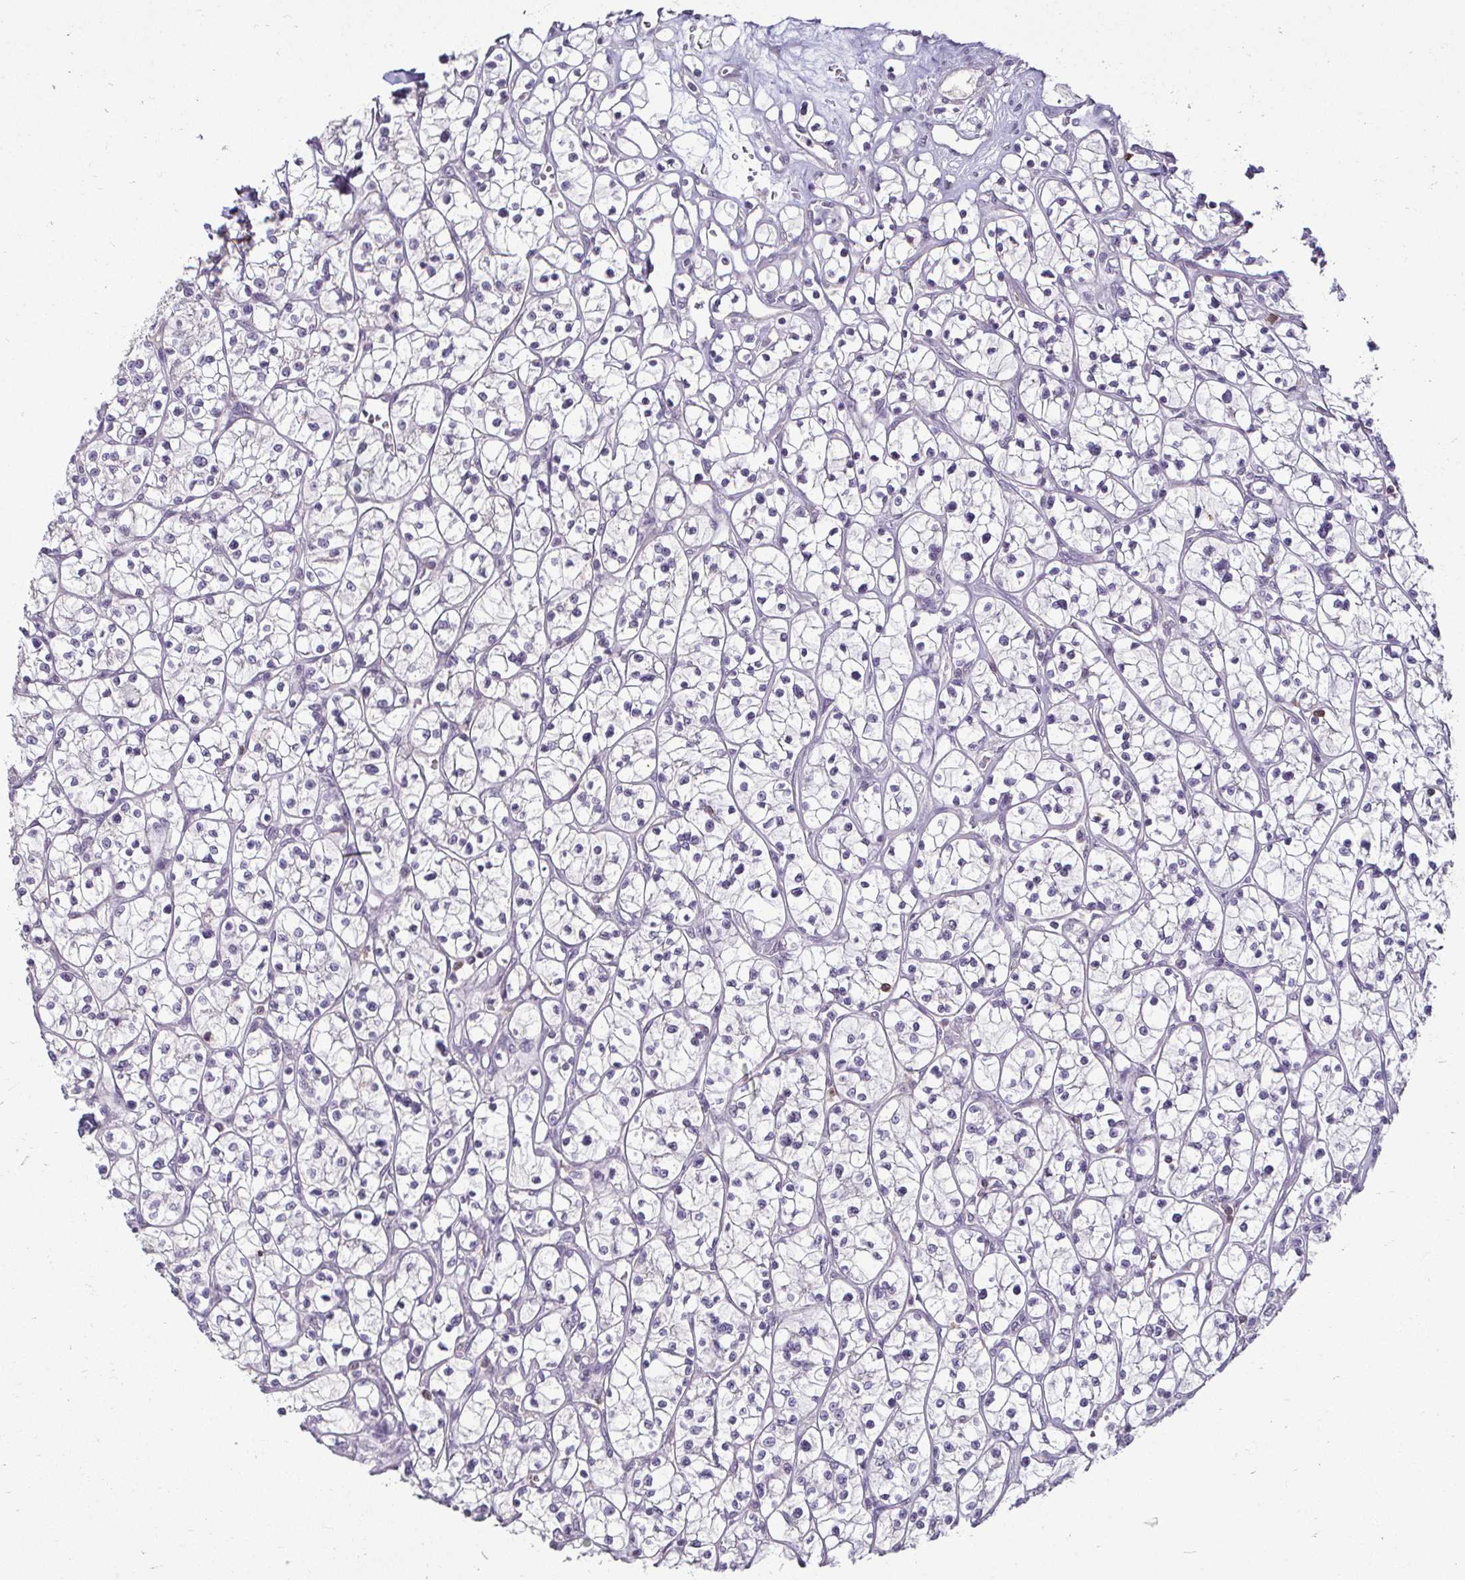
{"staining": {"intensity": "negative", "quantity": "none", "location": "none"}, "tissue": "renal cancer", "cell_type": "Tumor cells", "image_type": "cancer", "snomed": [{"axis": "morphology", "description": "Adenocarcinoma, NOS"}, {"axis": "topography", "description": "Kidney"}], "caption": "Renal adenocarcinoma was stained to show a protein in brown. There is no significant positivity in tumor cells.", "gene": "HOPX", "patient": {"sex": "female", "age": 64}}